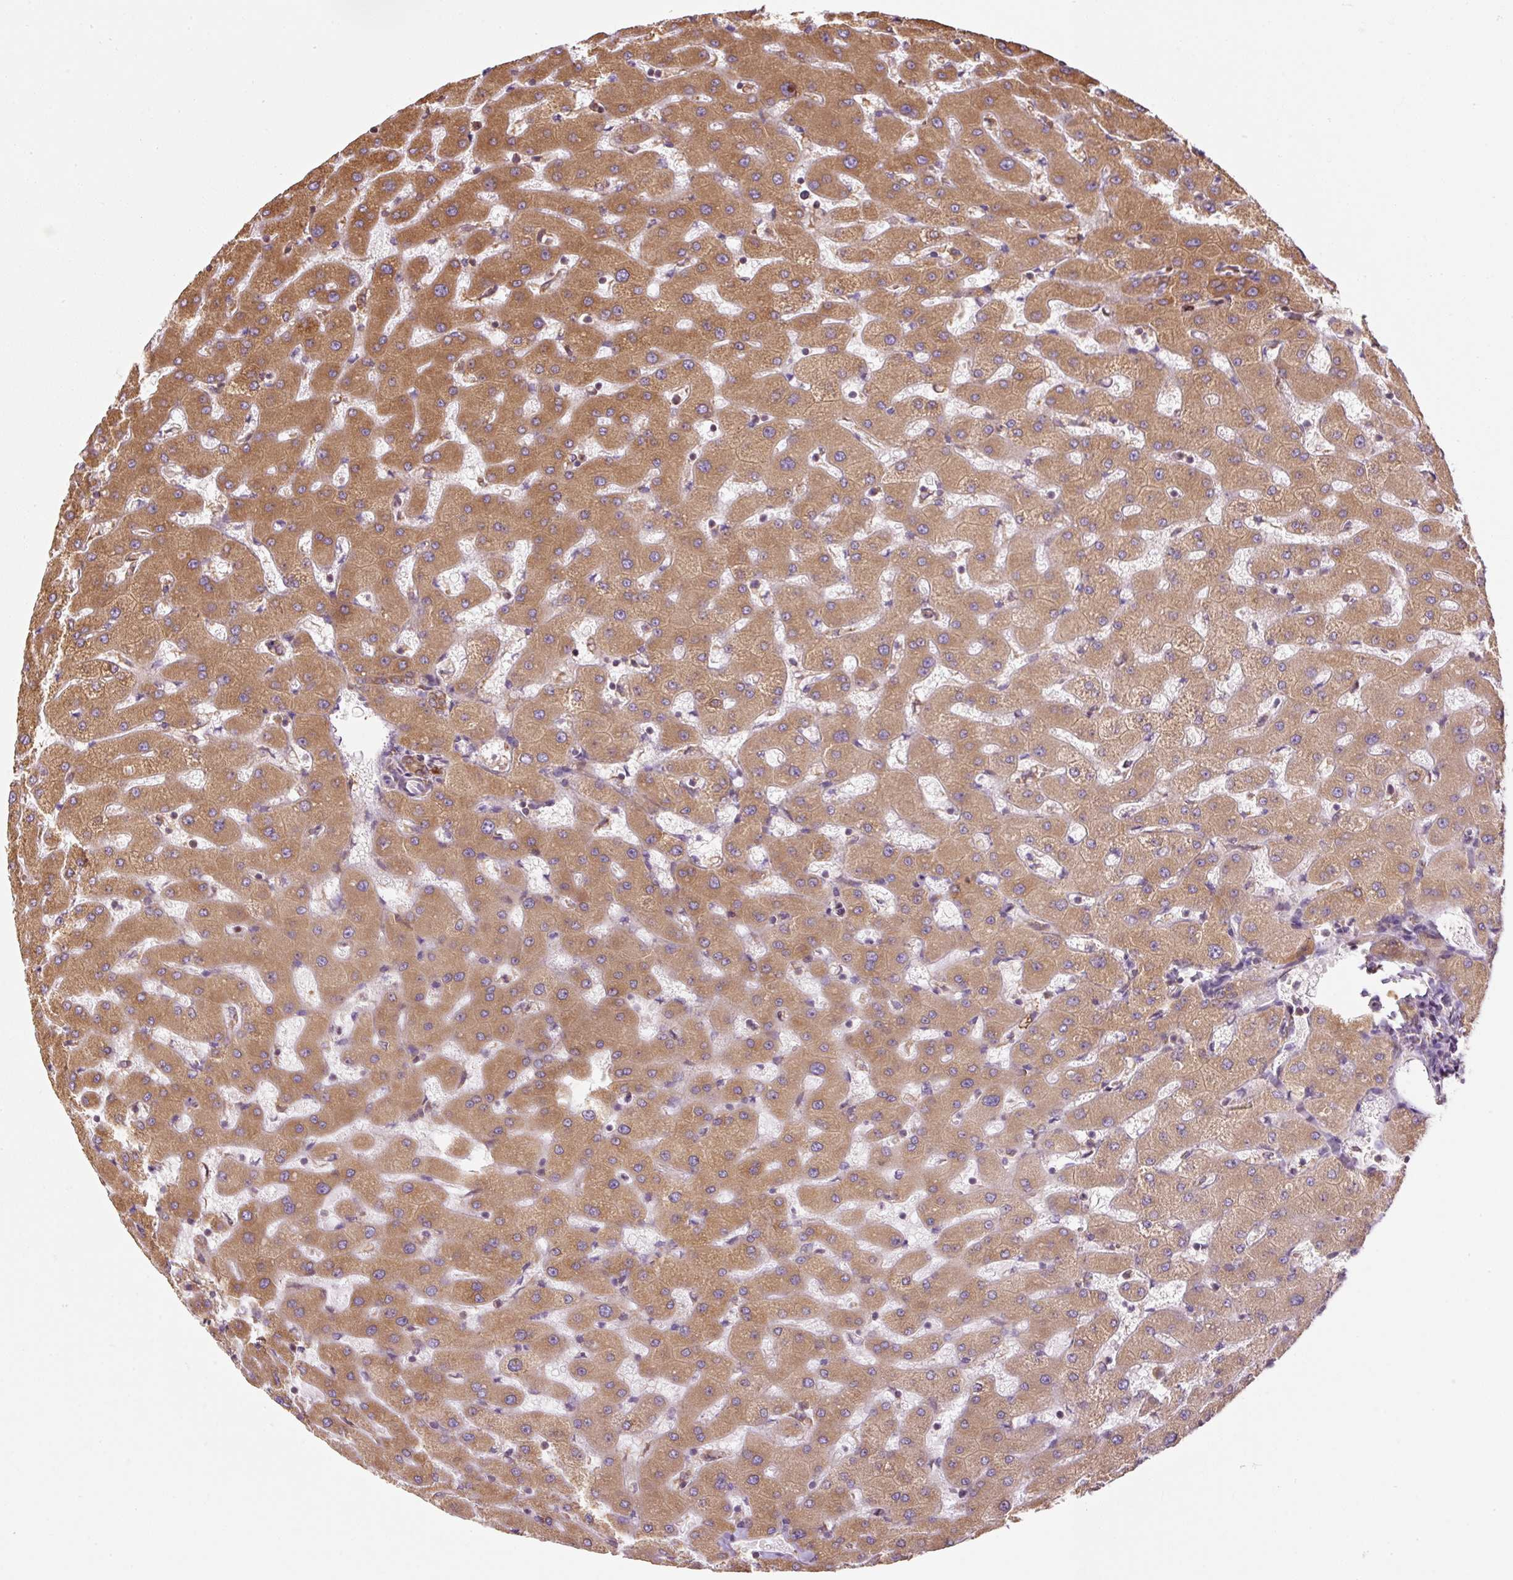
{"staining": {"intensity": "moderate", "quantity": ">75%", "location": "cytoplasmic/membranous"}, "tissue": "liver", "cell_type": "Cholangiocytes", "image_type": "normal", "snomed": [{"axis": "morphology", "description": "Normal tissue, NOS"}, {"axis": "topography", "description": "Liver"}], "caption": "Moderate cytoplasmic/membranous expression is seen in about >75% of cholangiocytes in unremarkable liver.", "gene": "PRKCSH", "patient": {"sex": "female", "age": 63}}